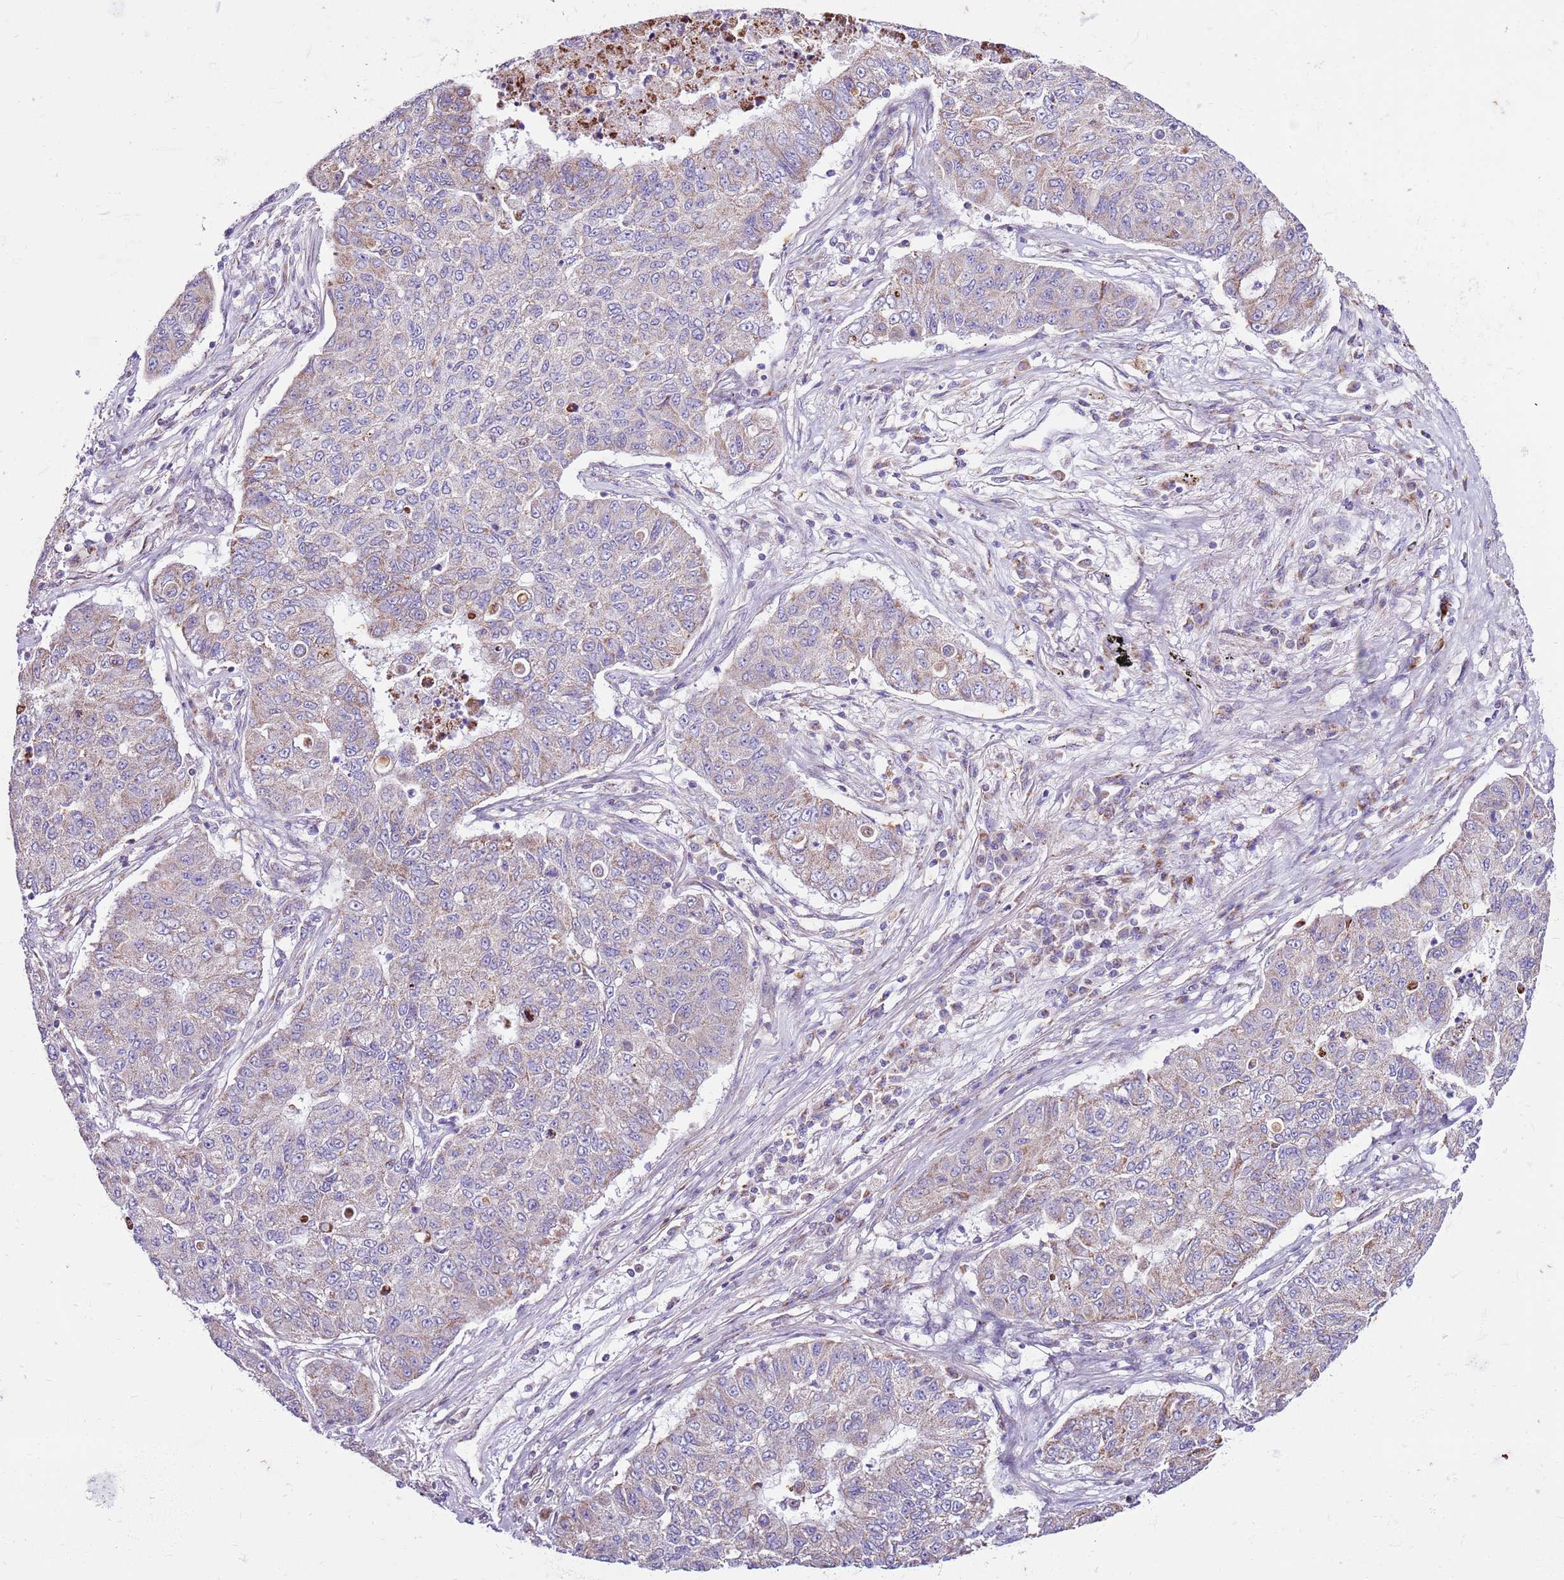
{"staining": {"intensity": "weak", "quantity": "<25%", "location": "cytoplasmic/membranous"}, "tissue": "lung cancer", "cell_type": "Tumor cells", "image_type": "cancer", "snomed": [{"axis": "morphology", "description": "Squamous cell carcinoma, NOS"}, {"axis": "topography", "description": "Lung"}], "caption": "The photomicrograph displays no significant positivity in tumor cells of lung cancer (squamous cell carcinoma).", "gene": "HECTD4", "patient": {"sex": "male", "age": 74}}